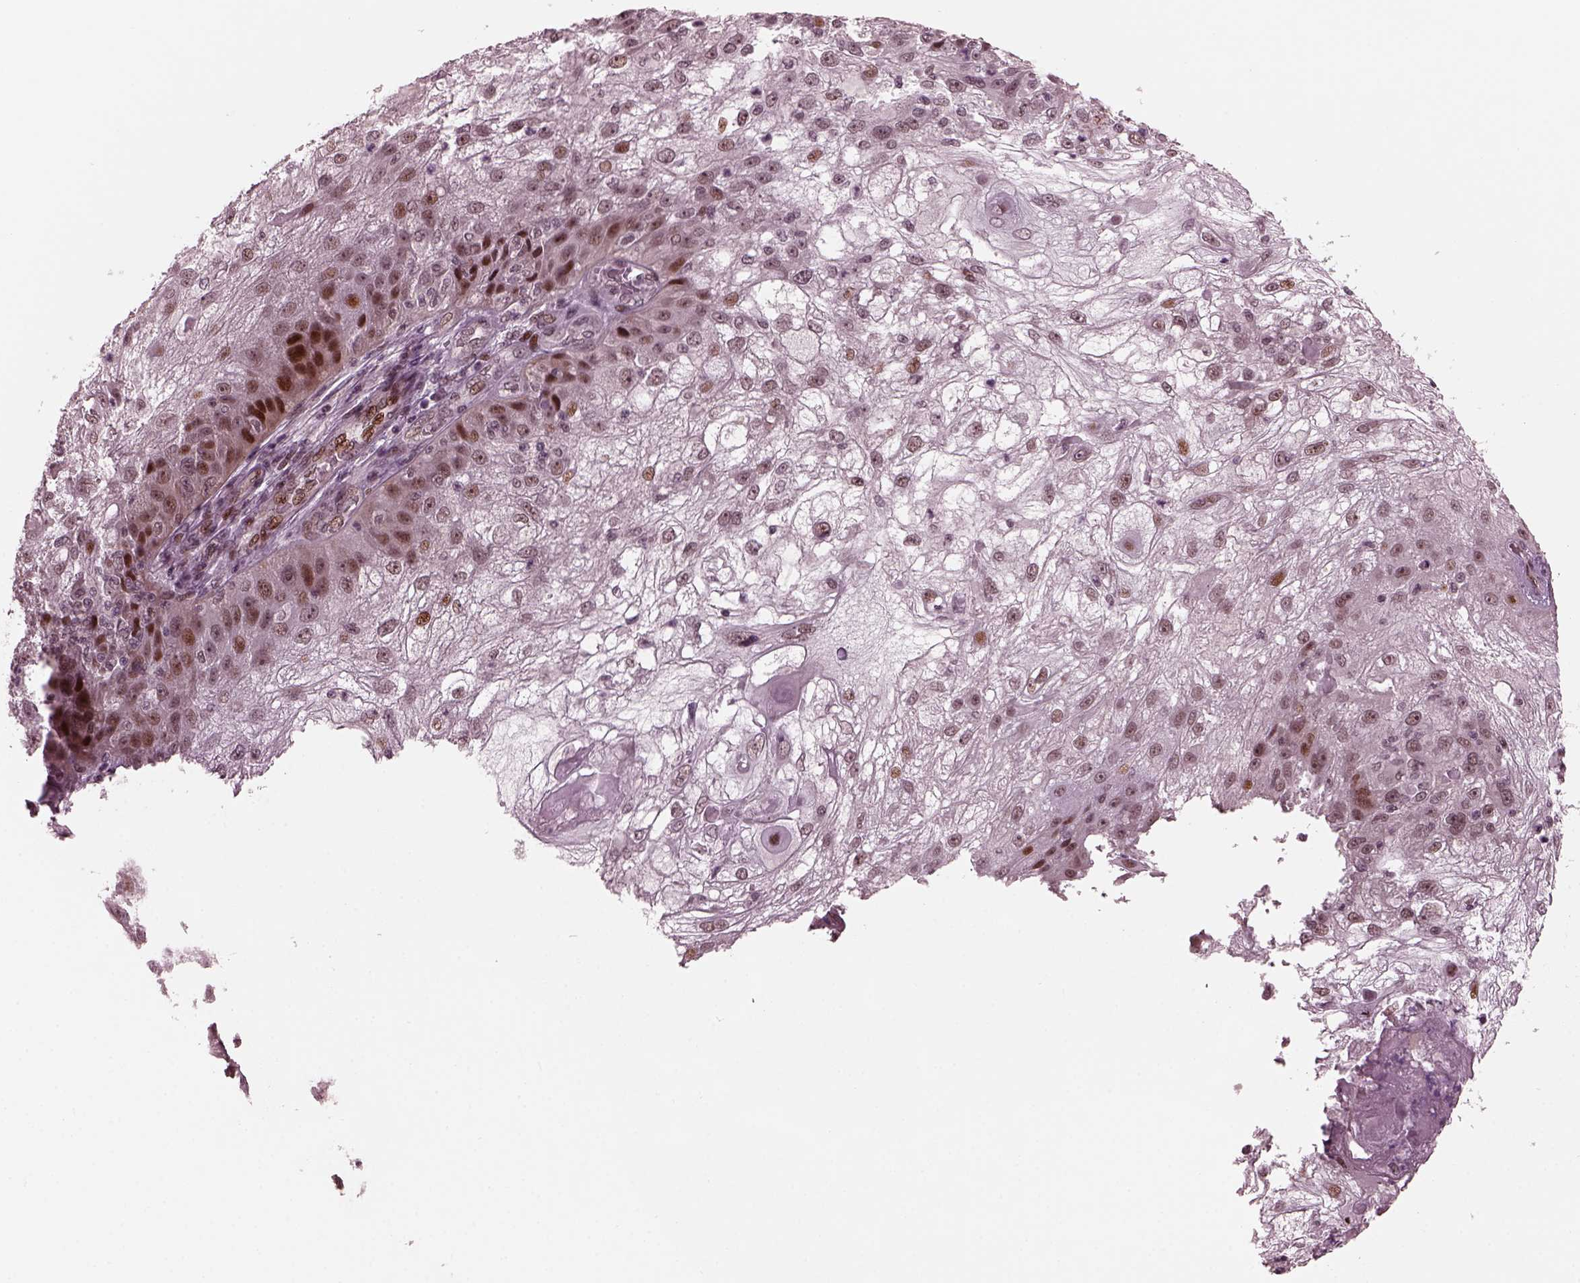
{"staining": {"intensity": "moderate", "quantity": "<25%", "location": "nuclear"}, "tissue": "skin cancer", "cell_type": "Tumor cells", "image_type": "cancer", "snomed": [{"axis": "morphology", "description": "Normal tissue, NOS"}, {"axis": "morphology", "description": "Squamous cell carcinoma, NOS"}, {"axis": "topography", "description": "Skin"}], "caption": "Immunohistochemical staining of skin squamous cell carcinoma reveals low levels of moderate nuclear protein positivity in approximately <25% of tumor cells.", "gene": "TRIB3", "patient": {"sex": "female", "age": 83}}